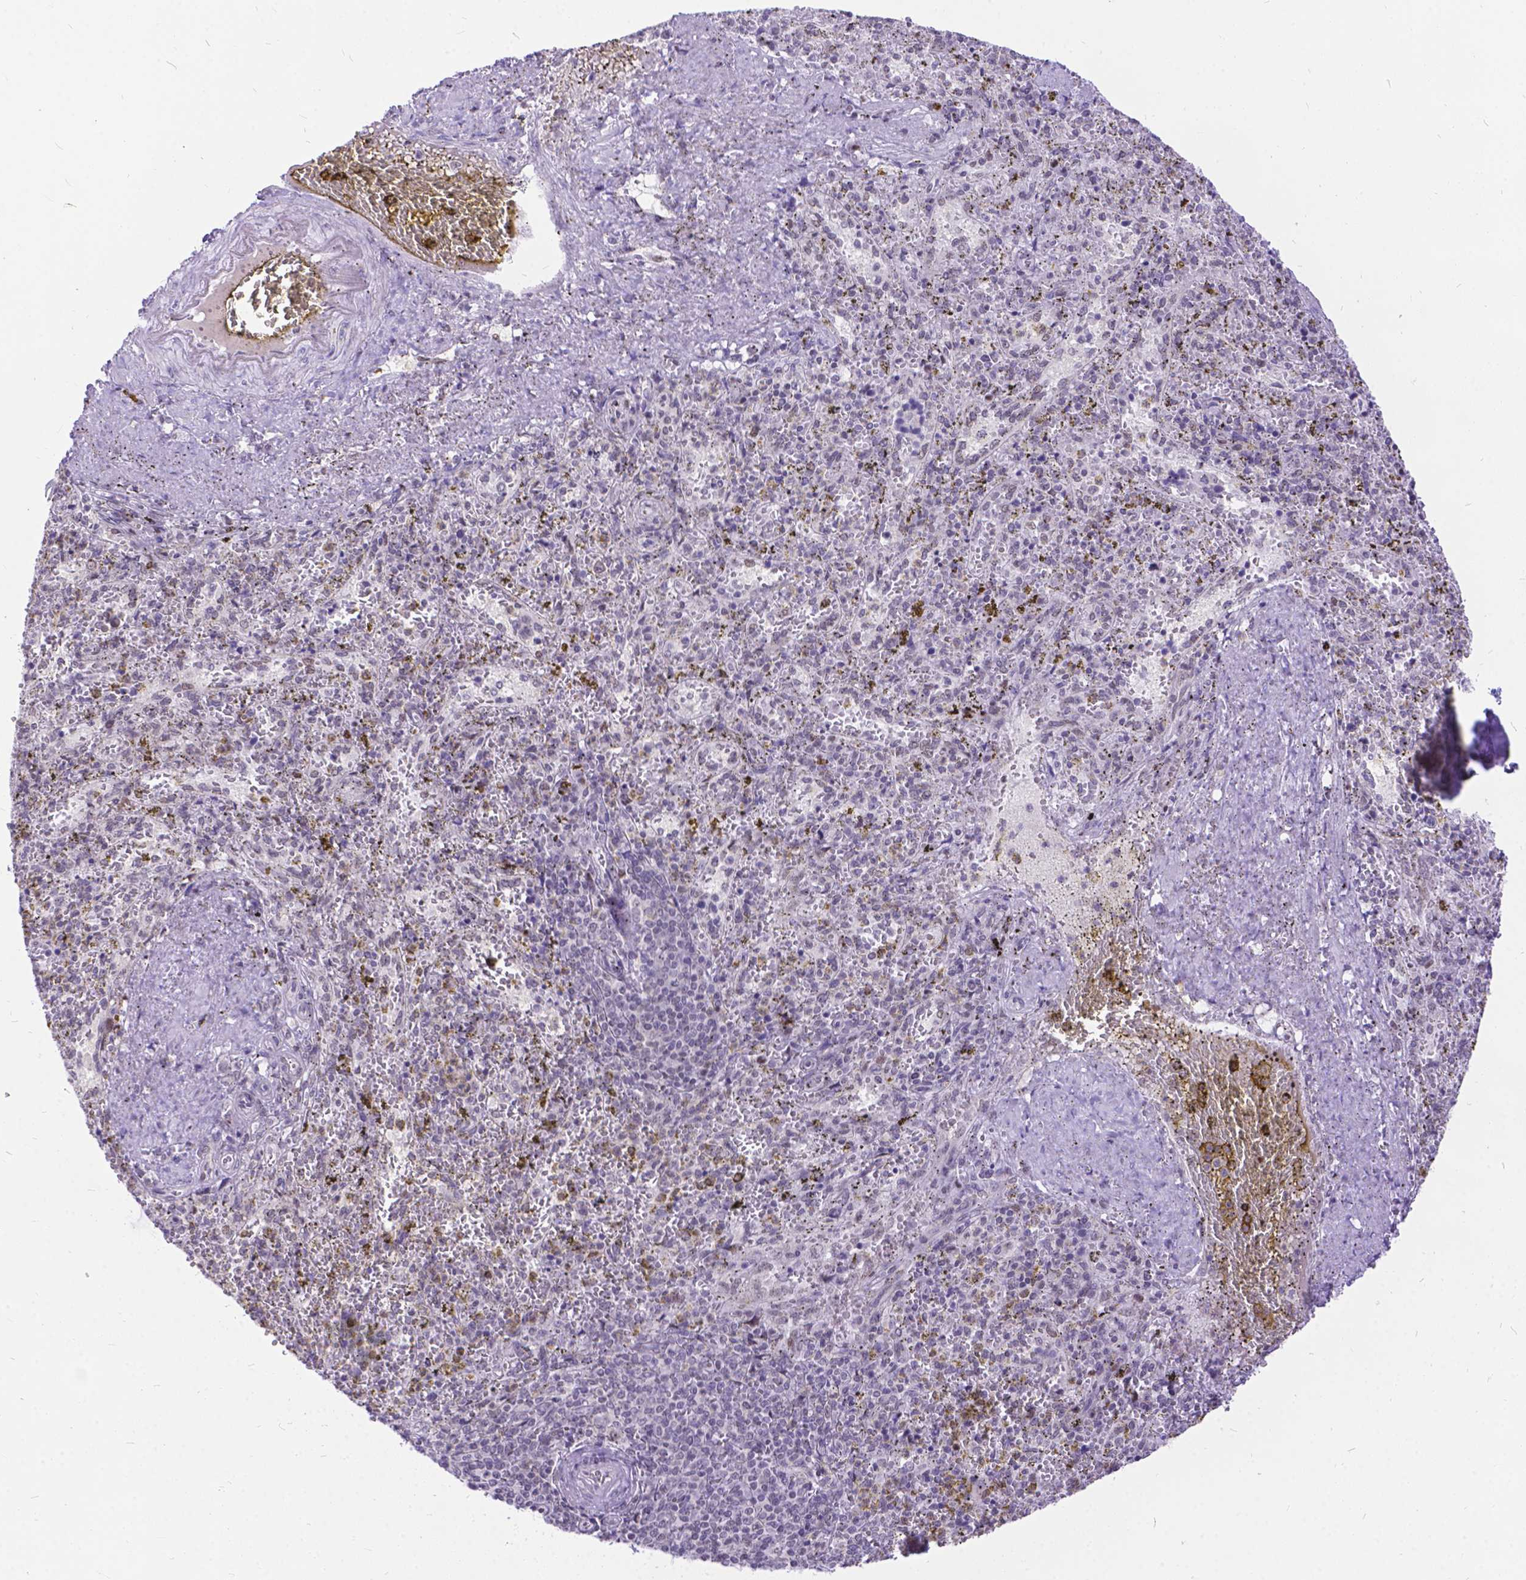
{"staining": {"intensity": "negative", "quantity": "none", "location": "none"}, "tissue": "spleen", "cell_type": "Cells in red pulp", "image_type": "normal", "snomed": [{"axis": "morphology", "description": "Normal tissue, NOS"}, {"axis": "topography", "description": "Spleen"}], "caption": "Photomicrograph shows no protein positivity in cells in red pulp of unremarkable spleen.", "gene": "FAM124B", "patient": {"sex": "female", "age": 50}}